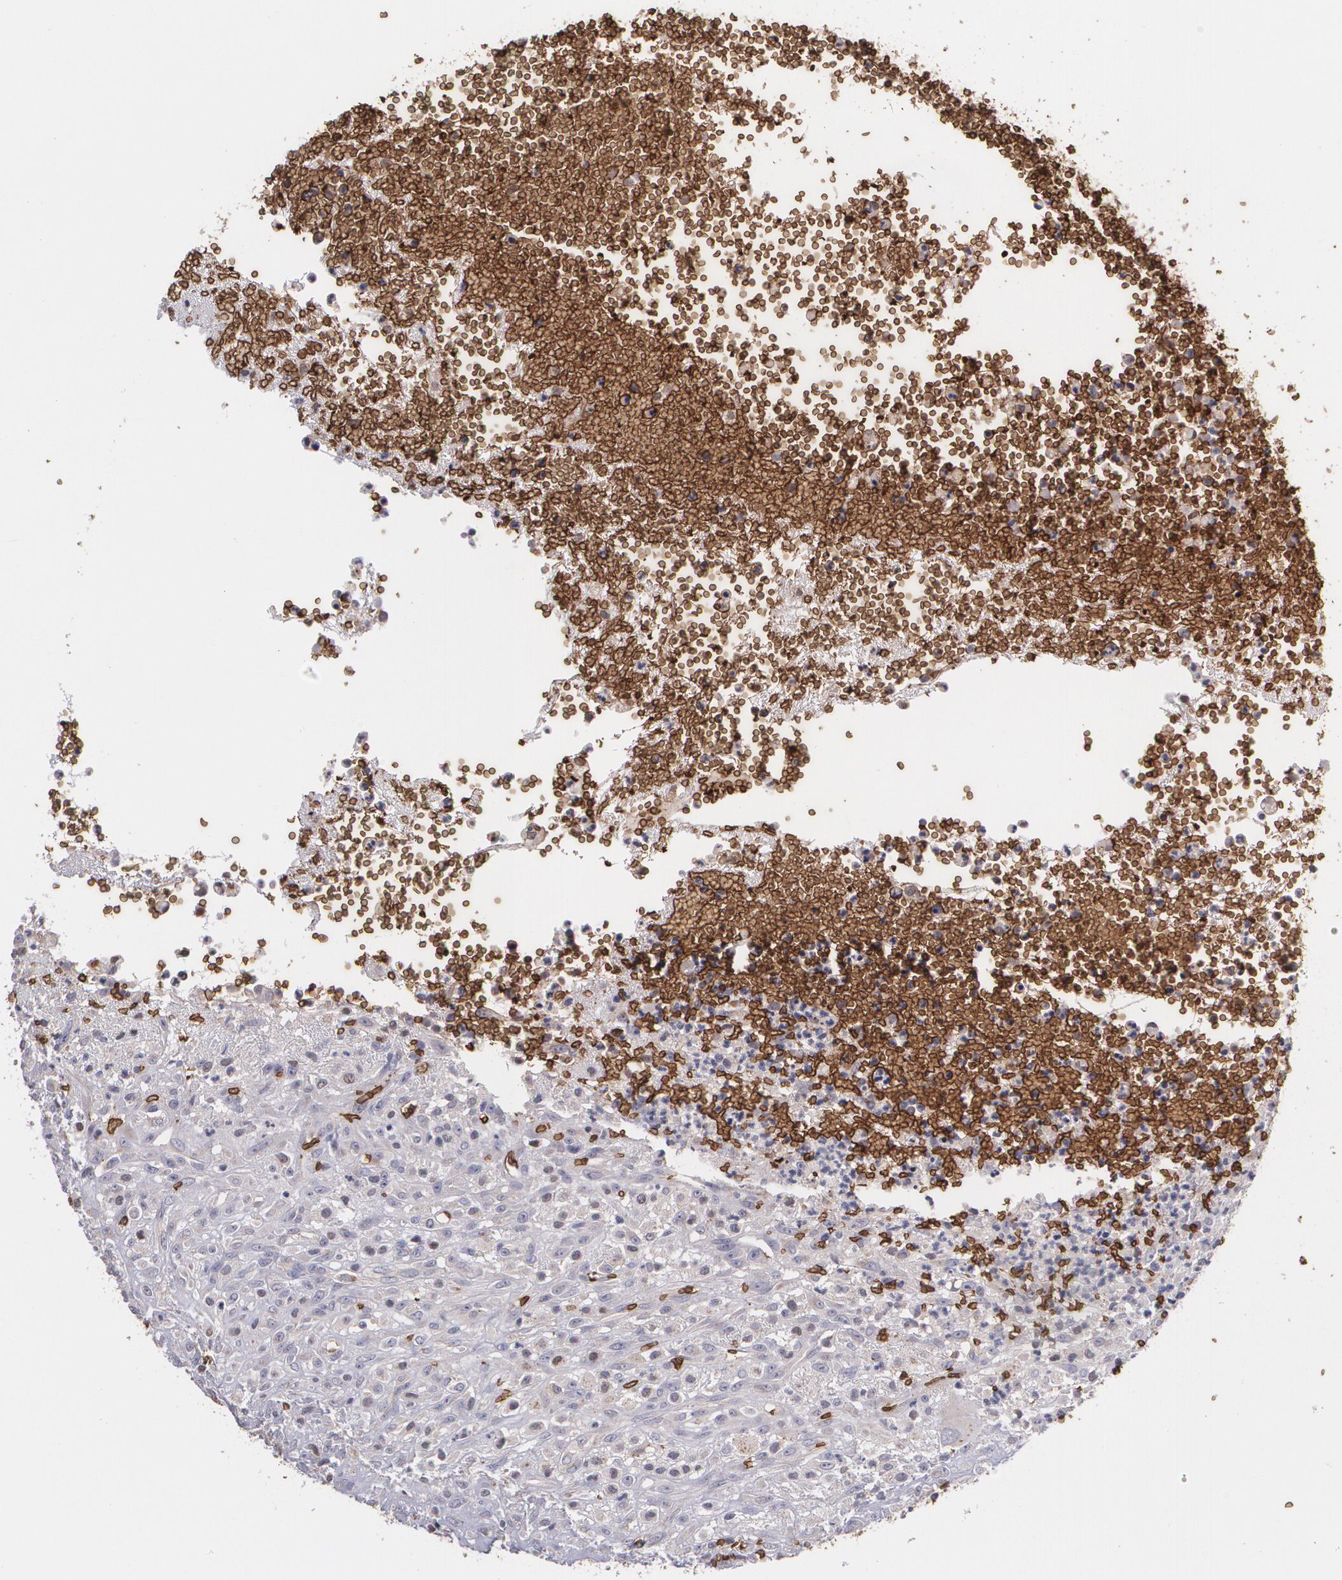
{"staining": {"intensity": "weak", "quantity": ">75%", "location": "cytoplasmic/membranous"}, "tissue": "glioma", "cell_type": "Tumor cells", "image_type": "cancer", "snomed": [{"axis": "morphology", "description": "Glioma, malignant, High grade"}, {"axis": "topography", "description": "Brain"}], "caption": "Glioma was stained to show a protein in brown. There is low levels of weak cytoplasmic/membranous expression in about >75% of tumor cells.", "gene": "SLC2A1", "patient": {"sex": "male", "age": 66}}